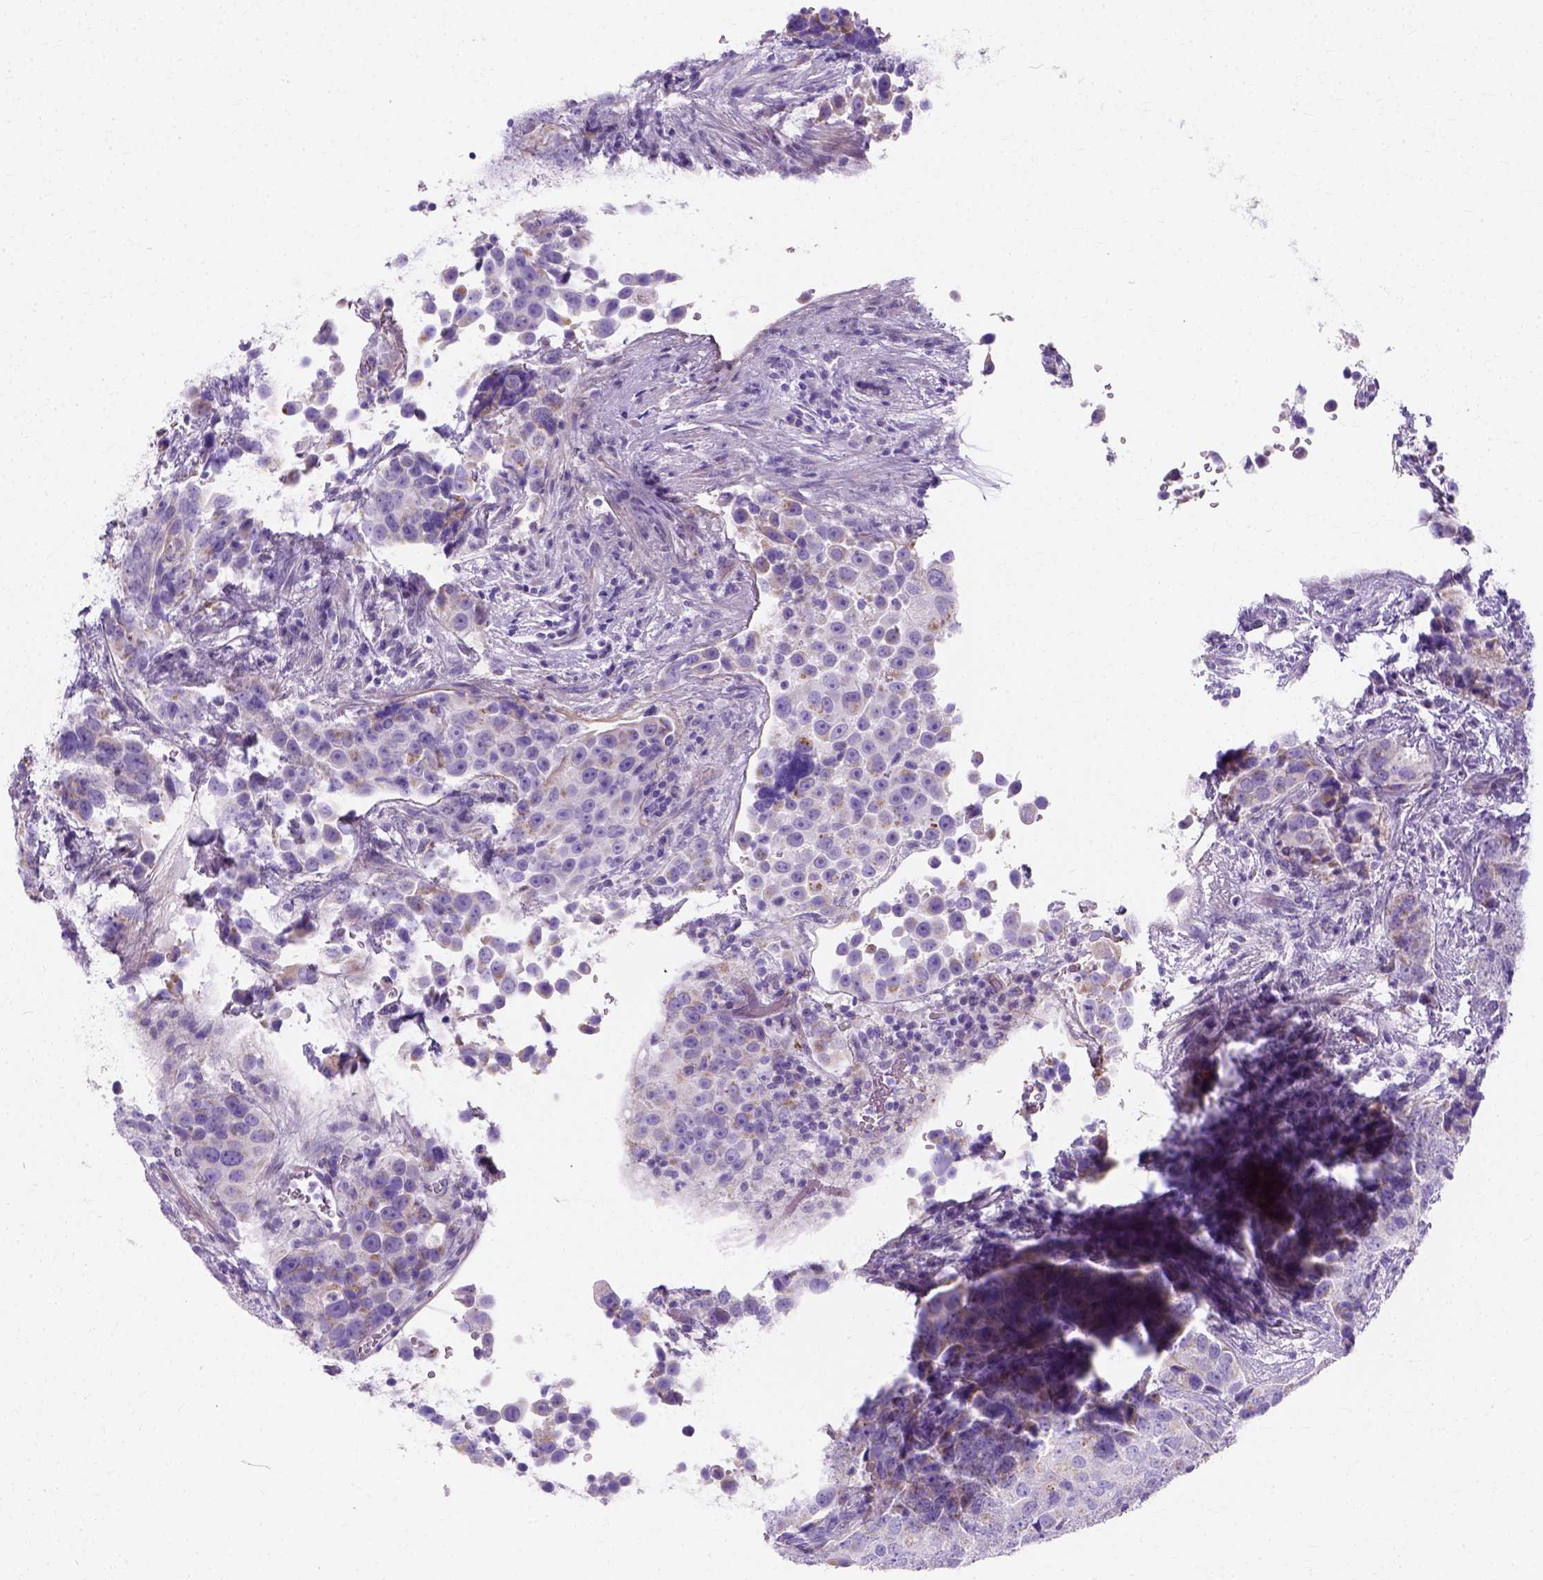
{"staining": {"intensity": "moderate", "quantity": "<25%", "location": "cytoplasmic/membranous"}, "tissue": "urothelial cancer", "cell_type": "Tumor cells", "image_type": "cancer", "snomed": [{"axis": "morphology", "description": "Urothelial carcinoma, NOS"}, {"axis": "topography", "description": "Urinary bladder"}], "caption": "Tumor cells display low levels of moderate cytoplasmic/membranous expression in about <25% of cells in transitional cell carcinoma.", "gene": "MYH15", "patient": {"sex": "male", "age": 52}}